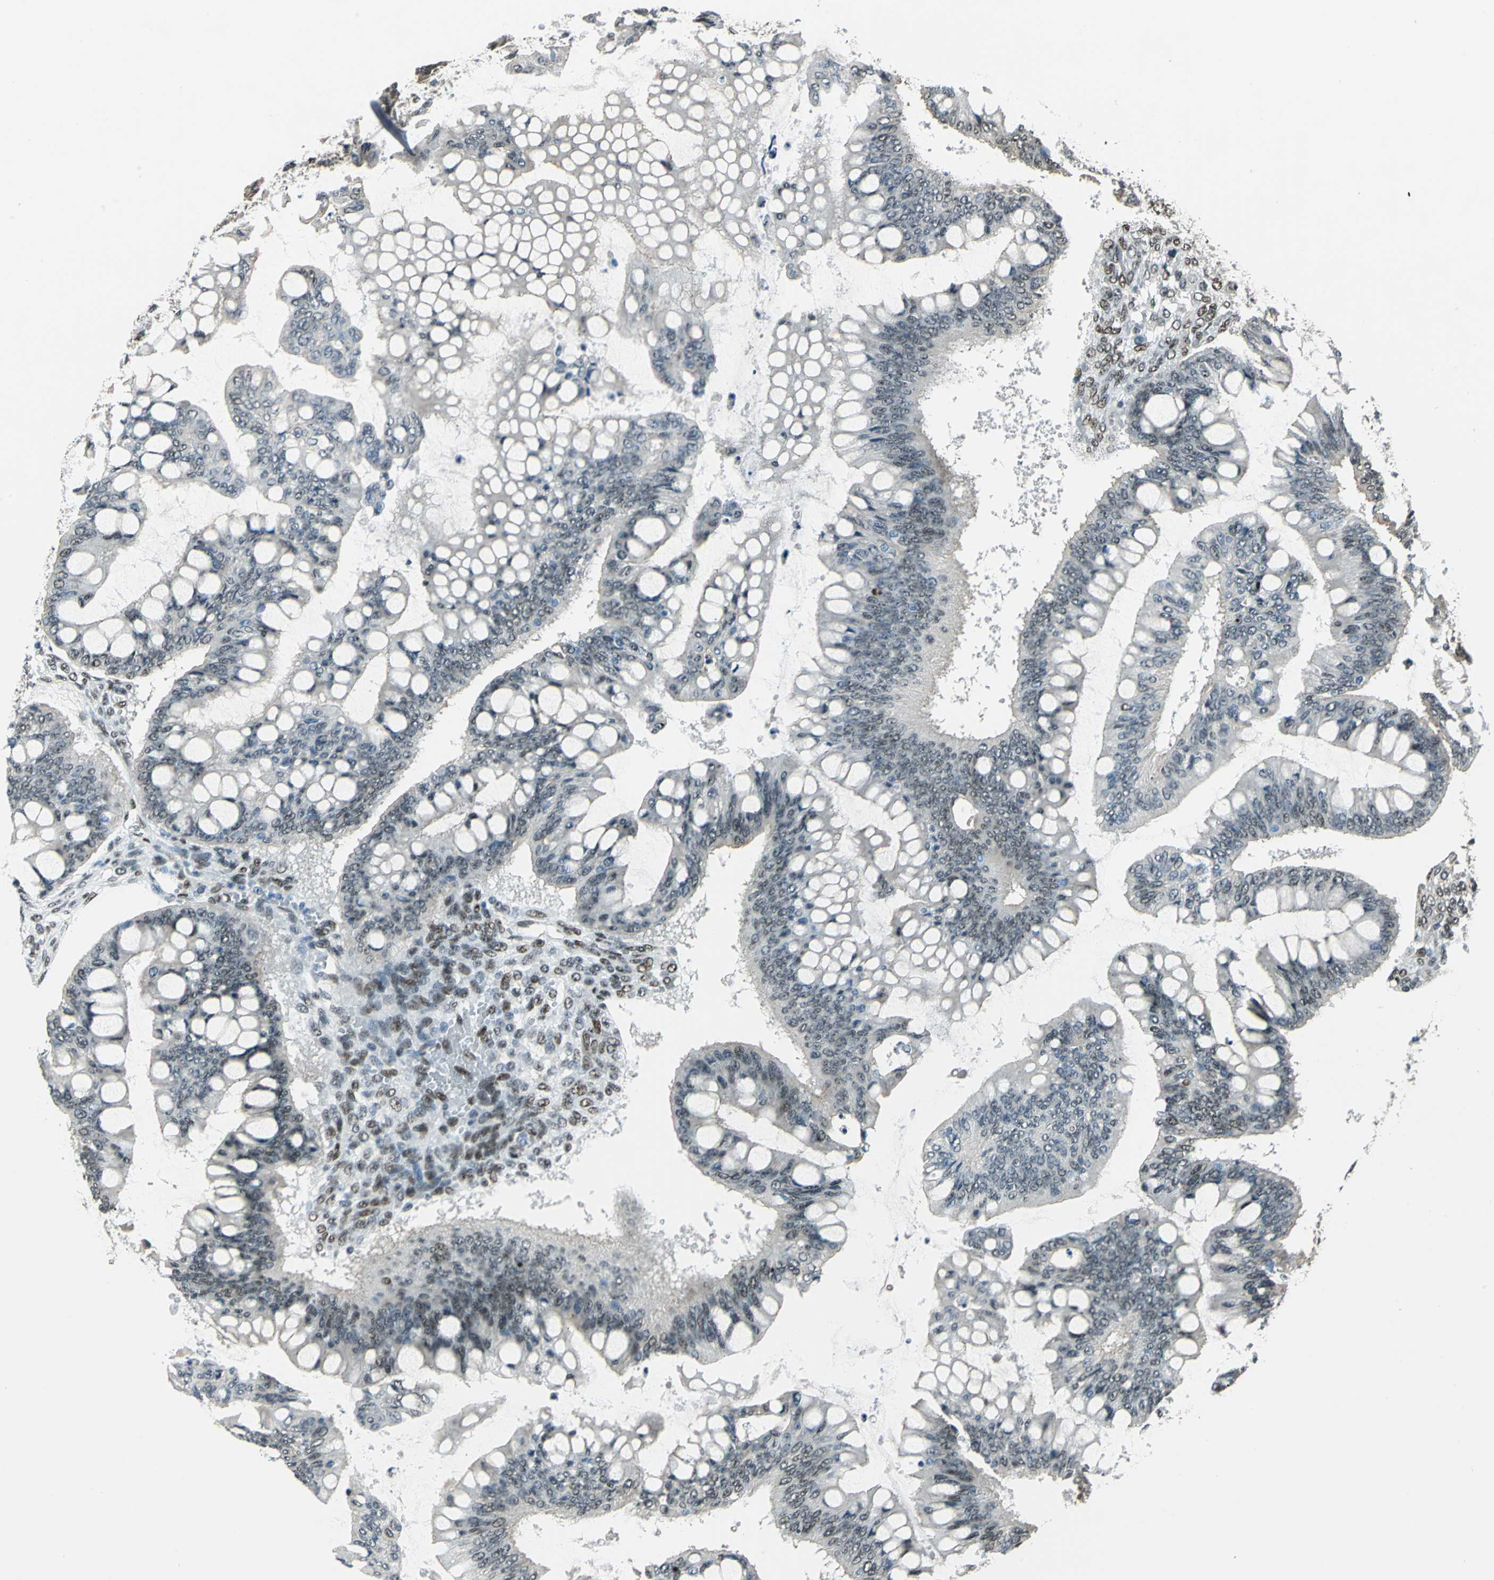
{"staining": {"intensity": "weak", "quantity": "<25%", "location": "cytoplasmic/membranous,nuclear"}, "tissue": "ovarian cancer", "cell_type": "Tumor cells", "image_type": "cancer", "snomed": [{"axis": "morphology", "description": "Cystadenocarcinoma, mucinous, NOS"}, {"axis": "topography", "description": "Ovary"}], "caption": "Immunohistochemical staining of human ovarian cancer (mucinous cystadenocarcinoma) shows no significant staining in tumor cells. The staining is performed using DAB brown chromogen with nuclei counter-stained in using hematoxylin.", "gene": "NFIA", "patient": {"sex": "female", "age": 73}}